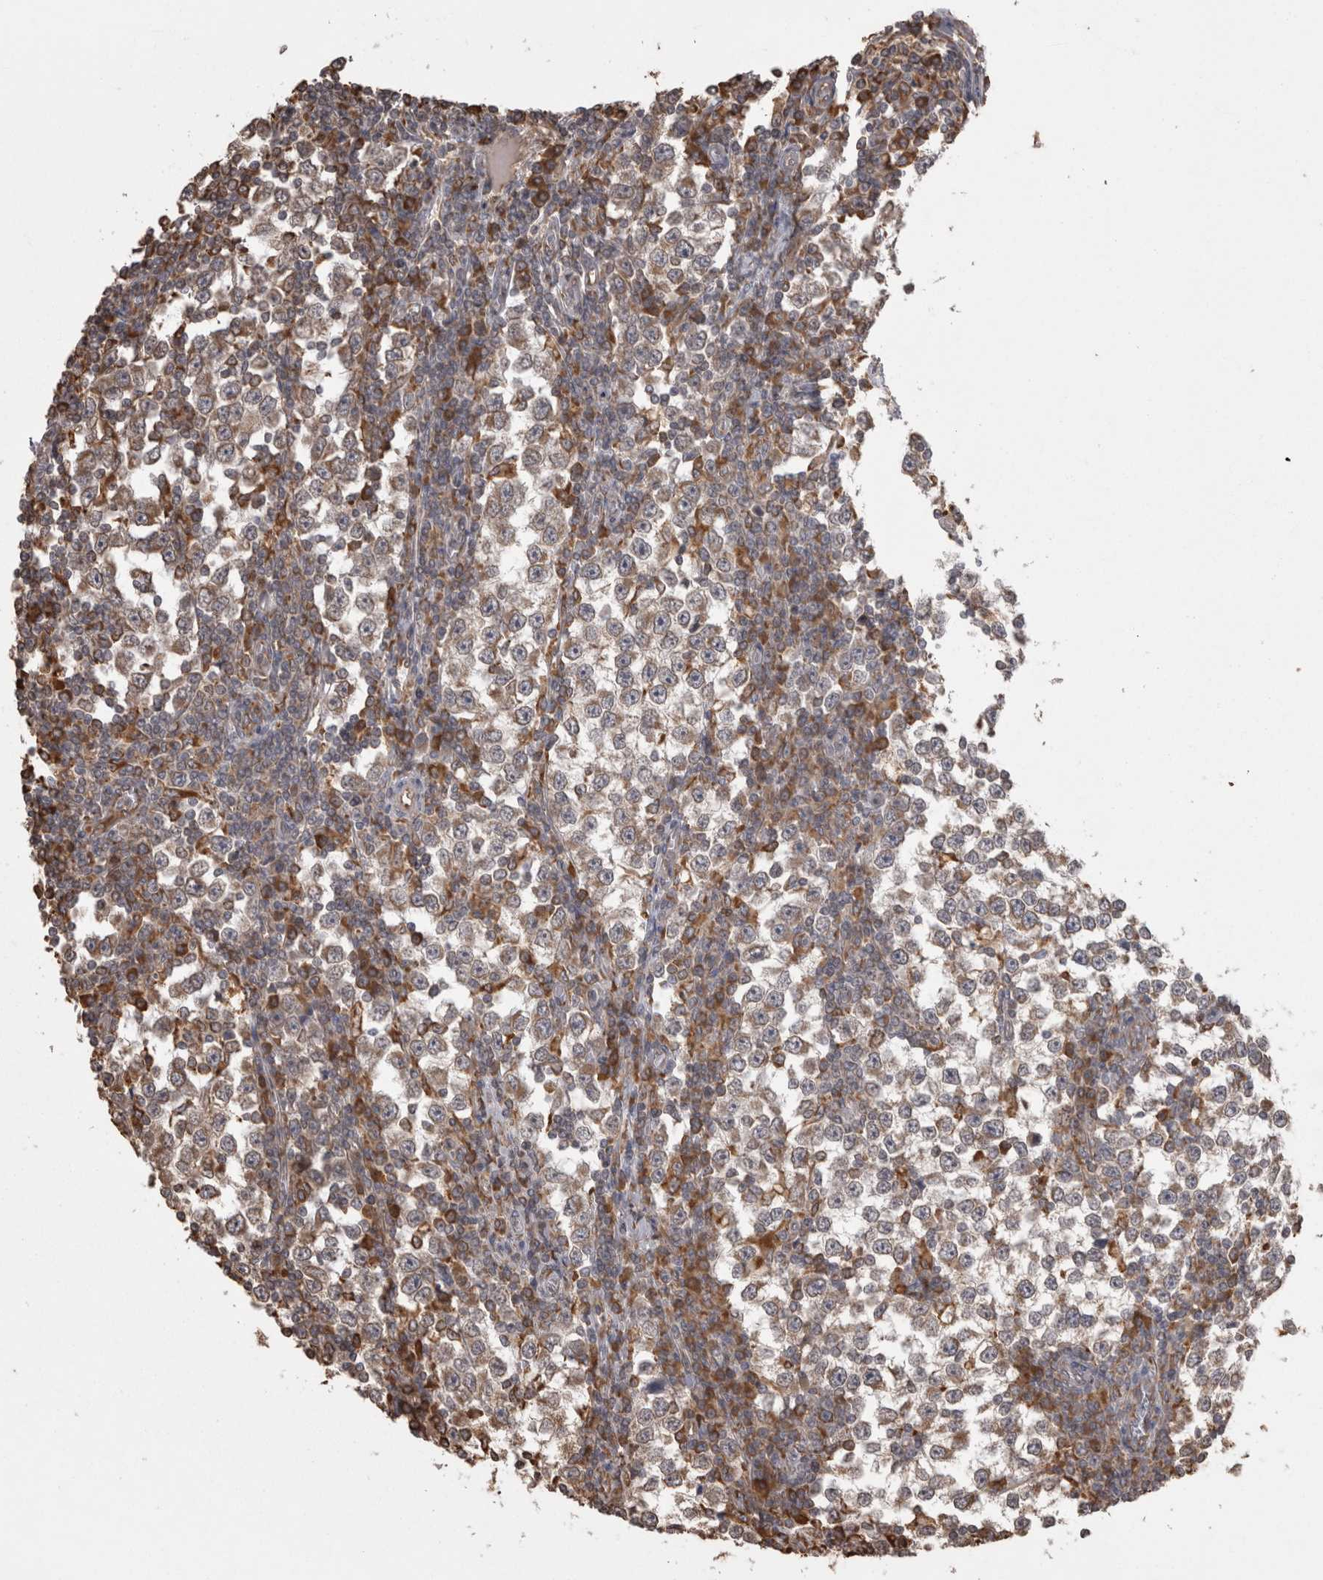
{"staining": {"intensity": "weak", "quantity": ">75%", "location": "cytoplasmic/membranous"}, "tissue": "testis cancer", "cell_type": "Tumor cells", "image_type": "cancer", "snomed": [{"axis": "morphology", "description": "Seminoma, NOS"}, {"axis": "topography", "description": "Testis"}], "caption": "Seminoma (testis) stained with immunohistochemistry (IHC) displays weak cytoplasmic/membranous staining in approximately >75% of tumor cells.", "gene": "PON2", "patient": {"sex": "male", "age": 65}}